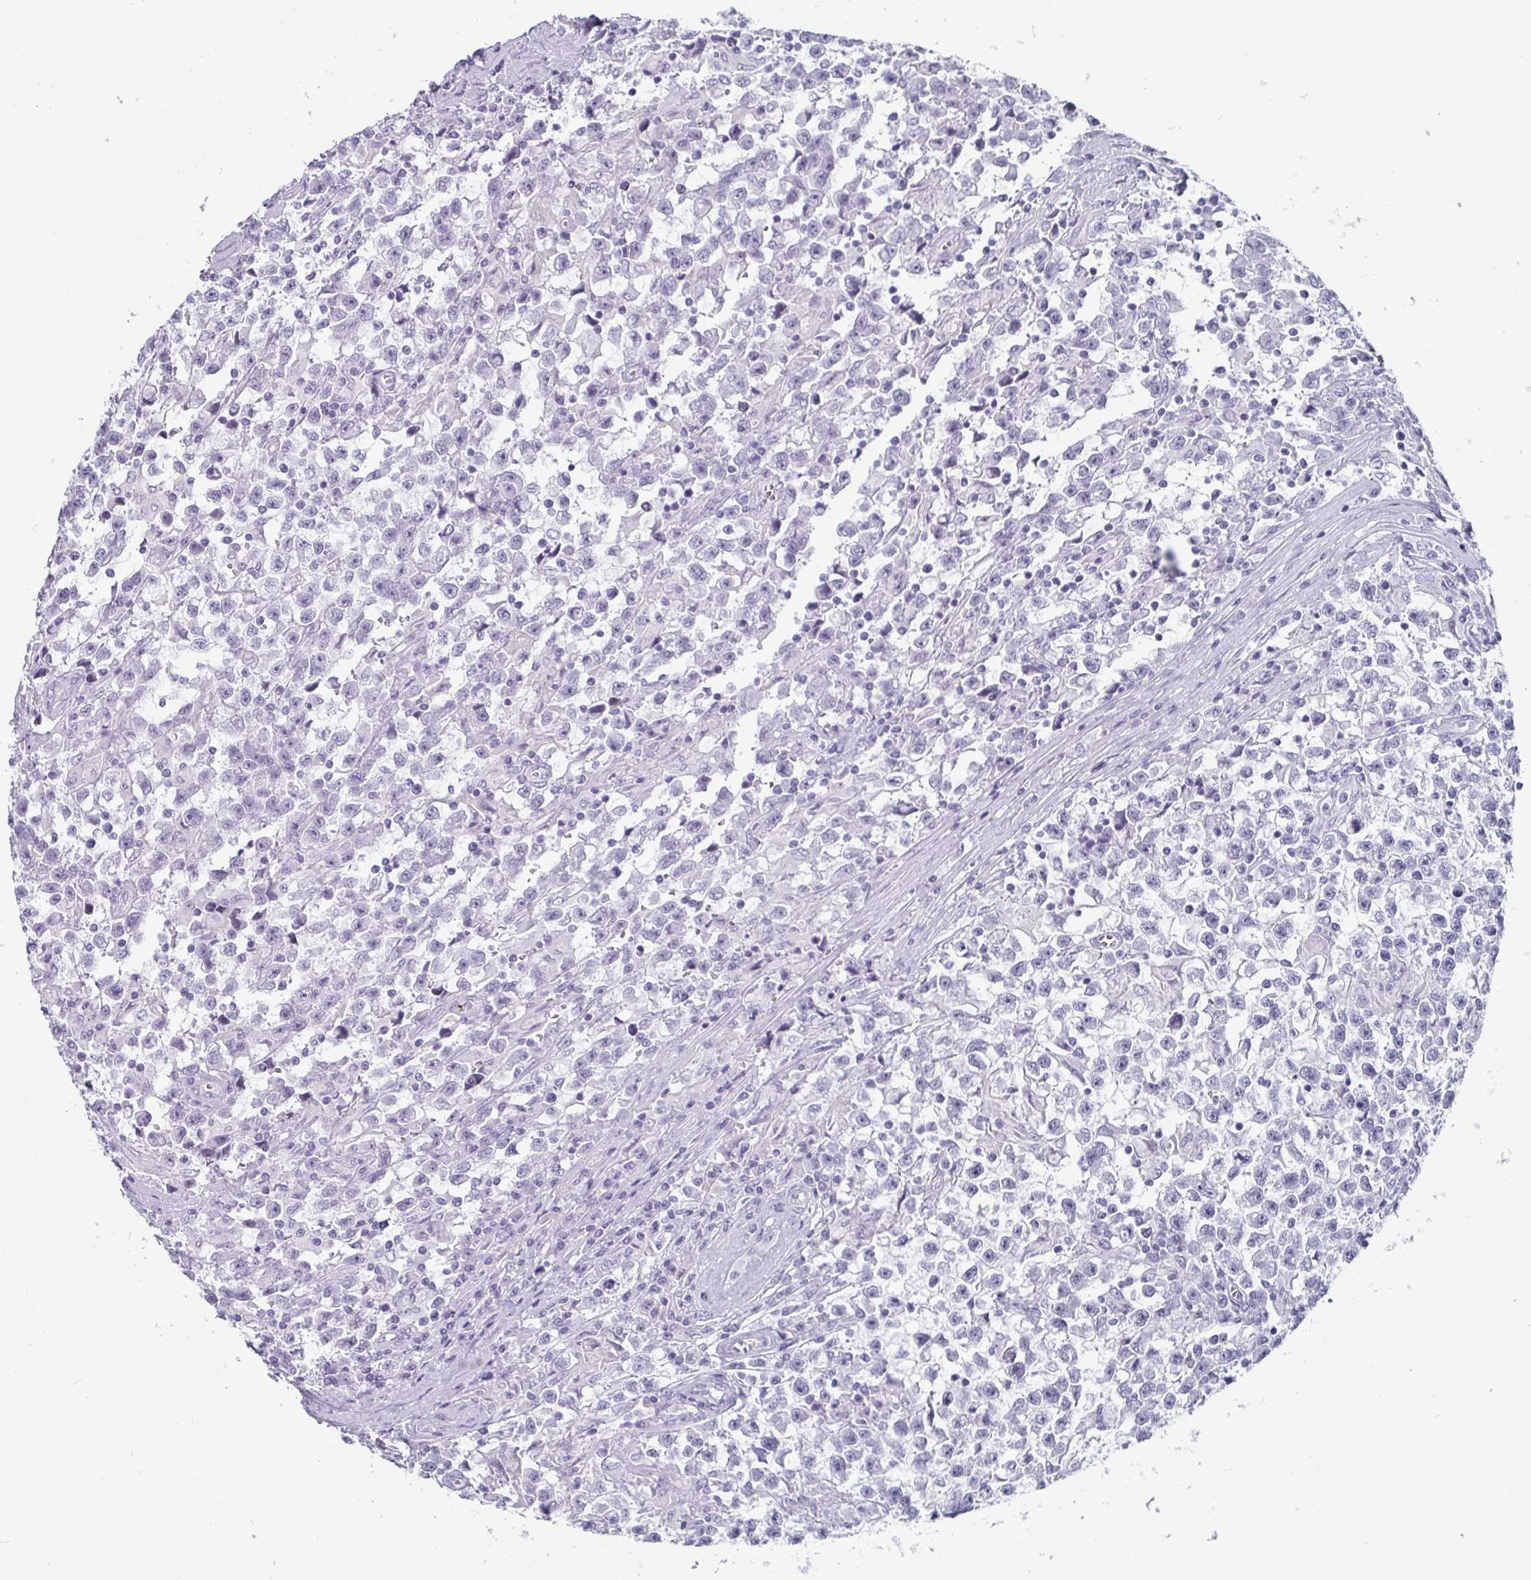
{"staining": {"intensity": "negative", "quantity": "none", "location": "none"}, "tissue": "testis cancer", "cell_type": "Tumor cells", "image_type": "cancer", "snomed": [{"axis": "morphology", "description": "Seminoma, NOS"}, {"axis": "topography", "description": "Testis"}], "caption": "An immunohistochemistry (IHC) image of testis cancer is shown. There is no staining in tumor cells of testis cancer. The staining is performed using DAB brown chromogen with nuclei counter-stained in using hematoxylin.", "gene": "VSIG10L", "patient": {"sex": "male", "age": 31}}